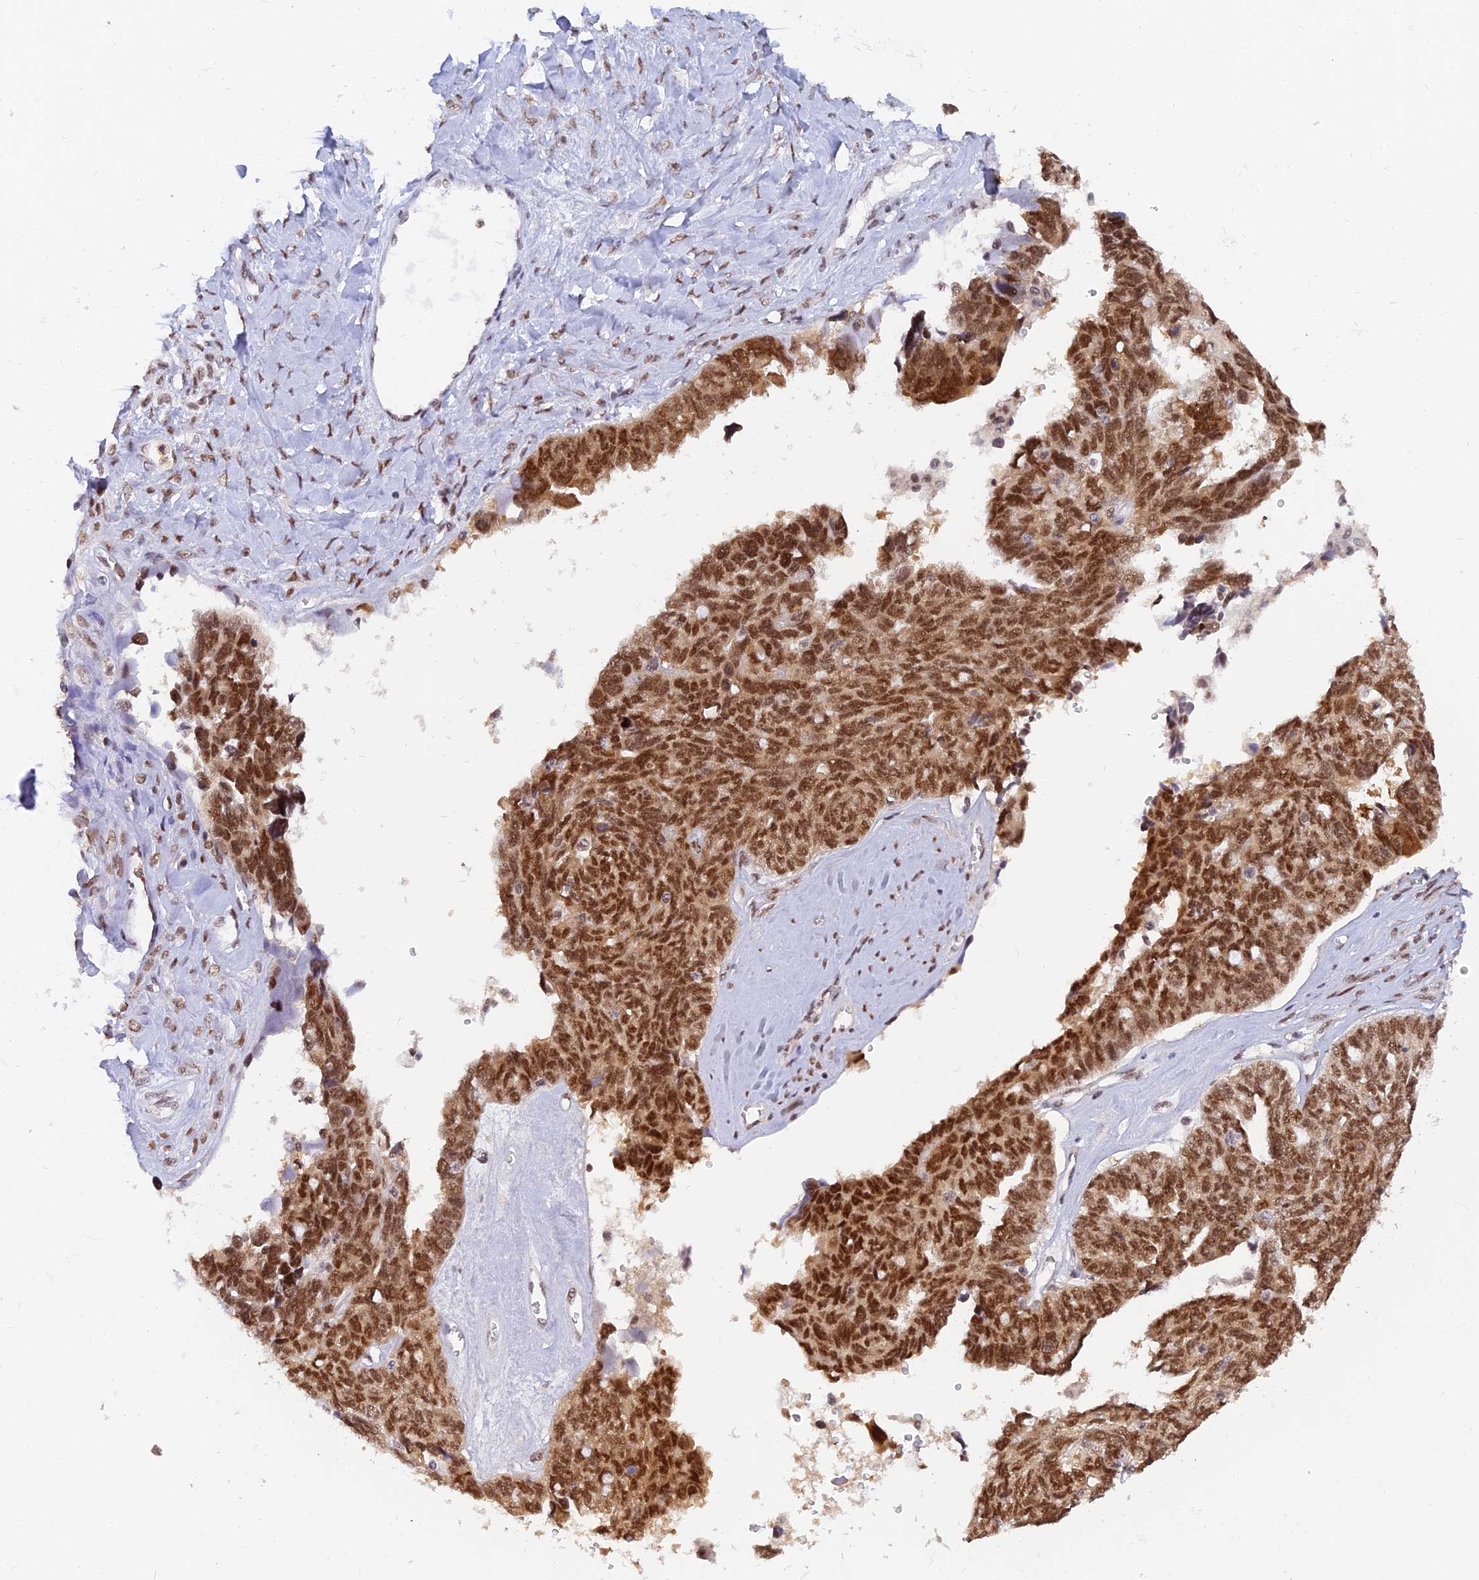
{"staining": {"intensity": "moderate", "quantity": ">75%", "location": "nuclear"}, "tissue": "ovarian cancer", "cell_type": "Tumor cells", "image_type": "cancer", "snomed": [{"axis": "morphology", "description": "Cystadenocarcinoma, serous, NOS"}, {"axis": "topography", "description": "Ovary"}], "caption": "Protein expression analysis of human ovarian cancer reveals moderate nuclear staining in about >75% of tumor cells. Using DAB (brown) and hematoxylin (blue) stains, captured at high magnification using brightfield microscopy.", "gene": "DPY30", "patient": {"sex": "female", "age": 79}}